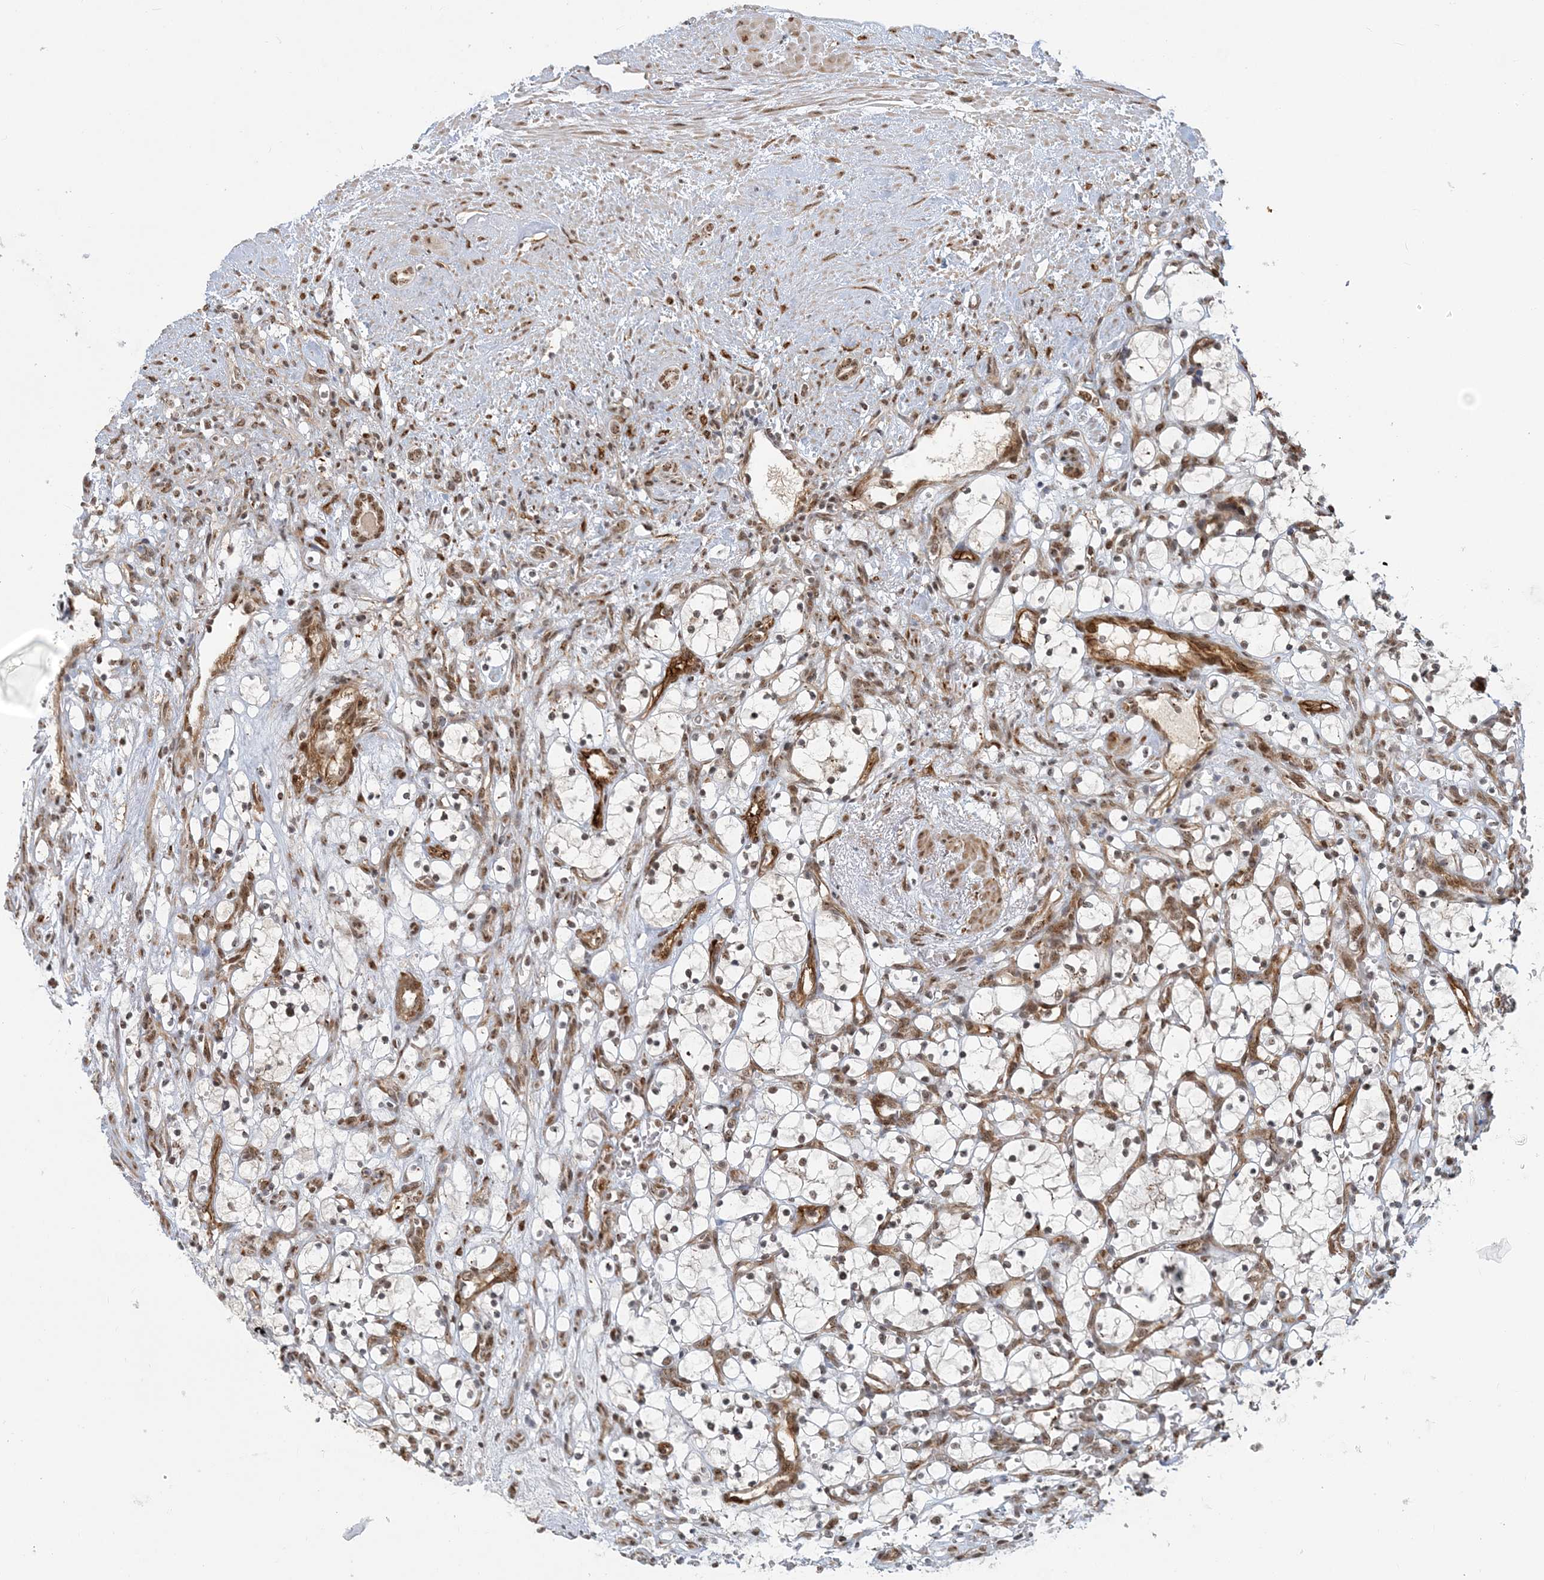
{"staining": {"intensity": "negative", "quantity": "none", "location": "none"}, "tissue": "renal cancer", "cell_type": "Tumor cells", "image_type": "cancer", "snomed": [{"axis": "morphology", "description": "Adenocarcinoma, NOS"}, {"axis": "topography", "description": "Kidney"}], "caption": "Renal cancer (adenocarcinoma) was stained to show a protein in brown. There is no significant expression in tumor cells.", "gene": "PLRG1", "patient": {"sex": "female", "age": 69}}